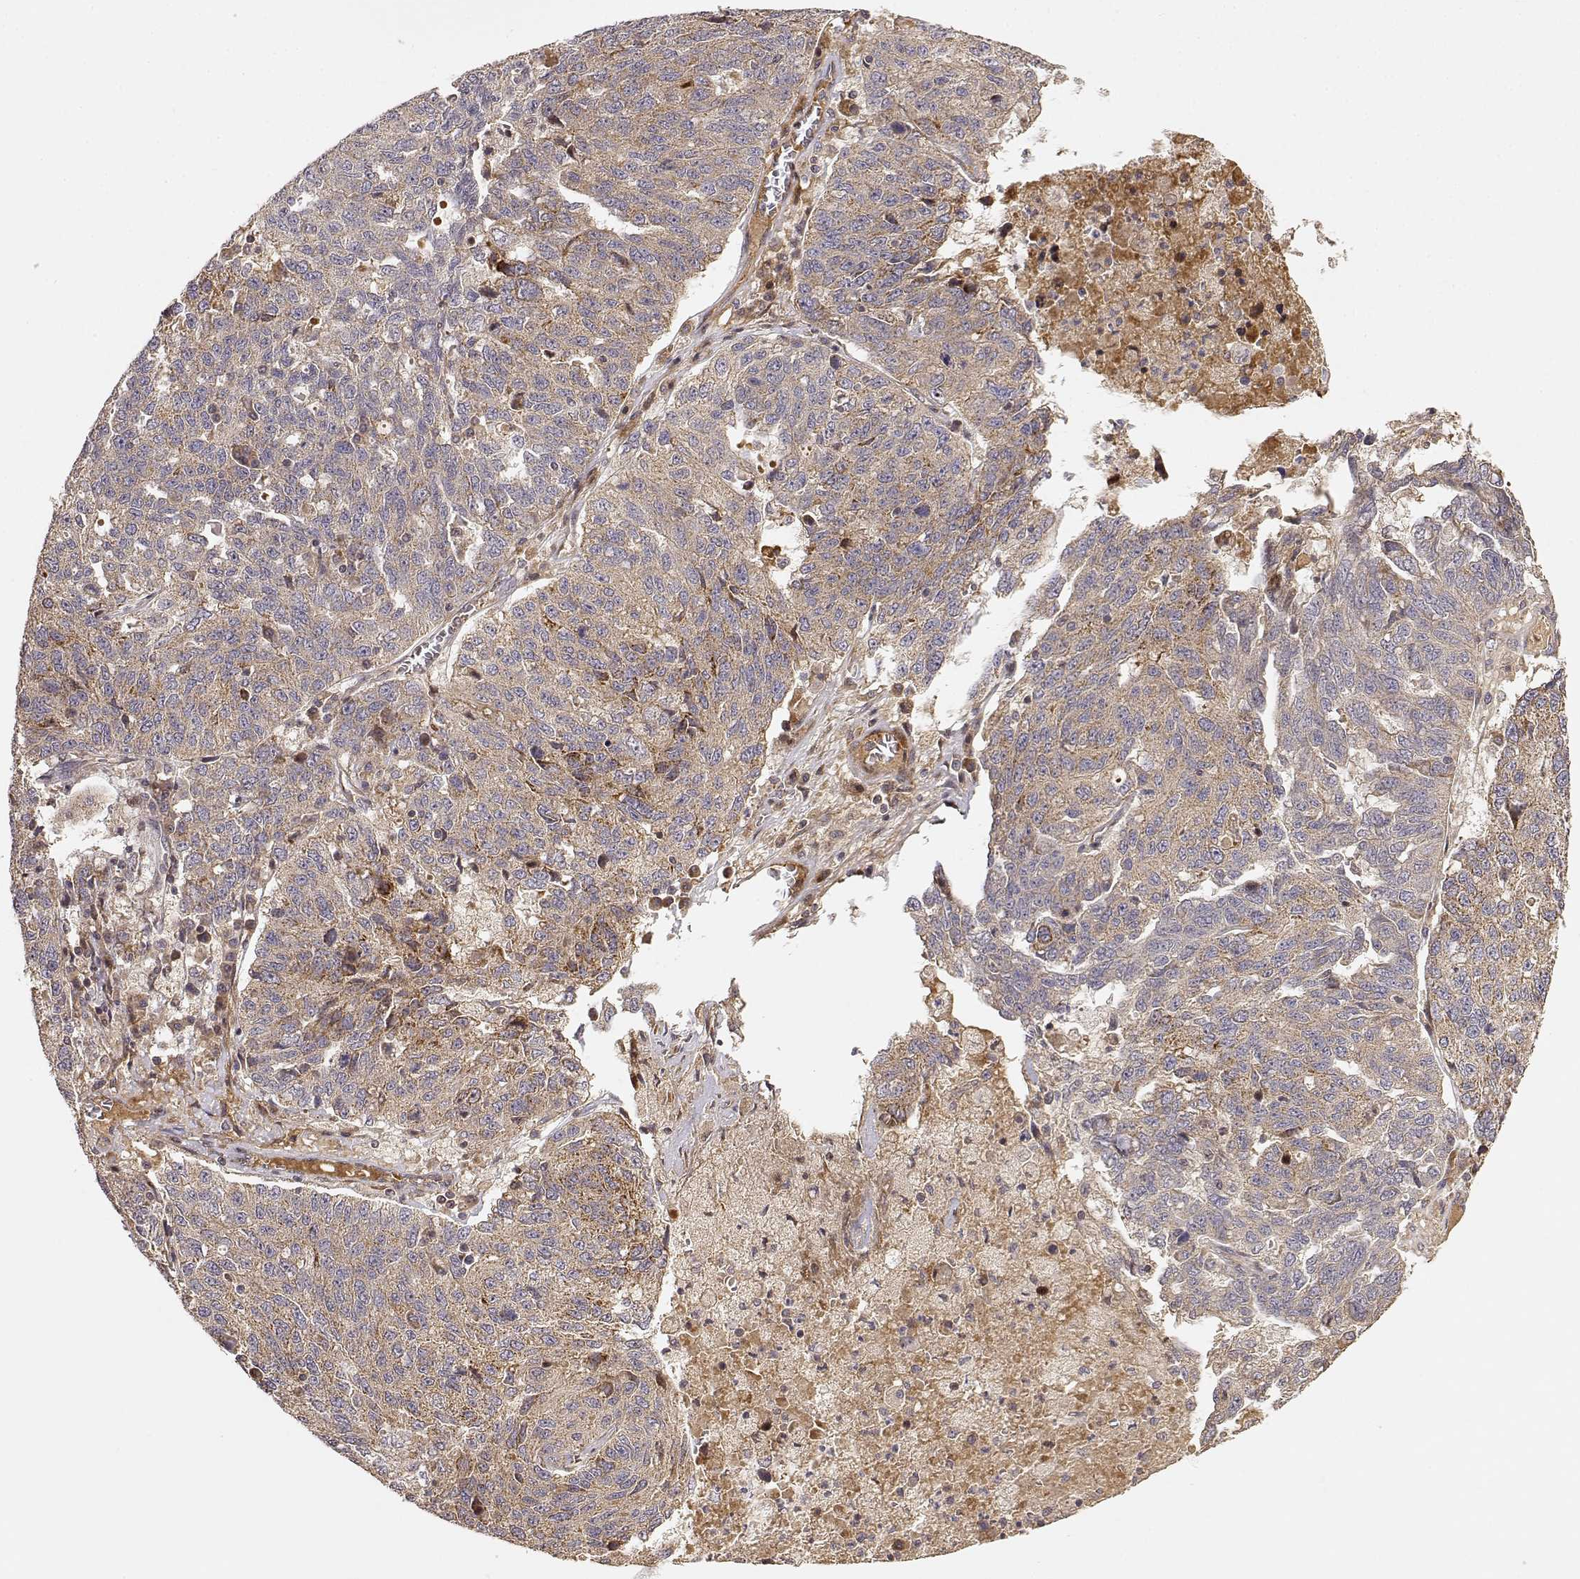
{"staining": {"intensity": "weak", "quantity": ">75%", "location": "cytoplasmic/membranous"}, "tissue": "ovarian cancer", "cell_type": "Tumor cells", "image_type": "cancer", "snomed": [{"axis": "morphology", "description": "Cystadenocarcinoma, serous, NOS"}, {"axis": "topography", "description": "Ovary"}], "caption": "Protein expression analysis of human ovarian cancer reveals weak cytoplasmic/membranous staining in approximately >75% of tumor cells.", "gene": "PICK1", "patient": {"sex": "female", "age": 71}}